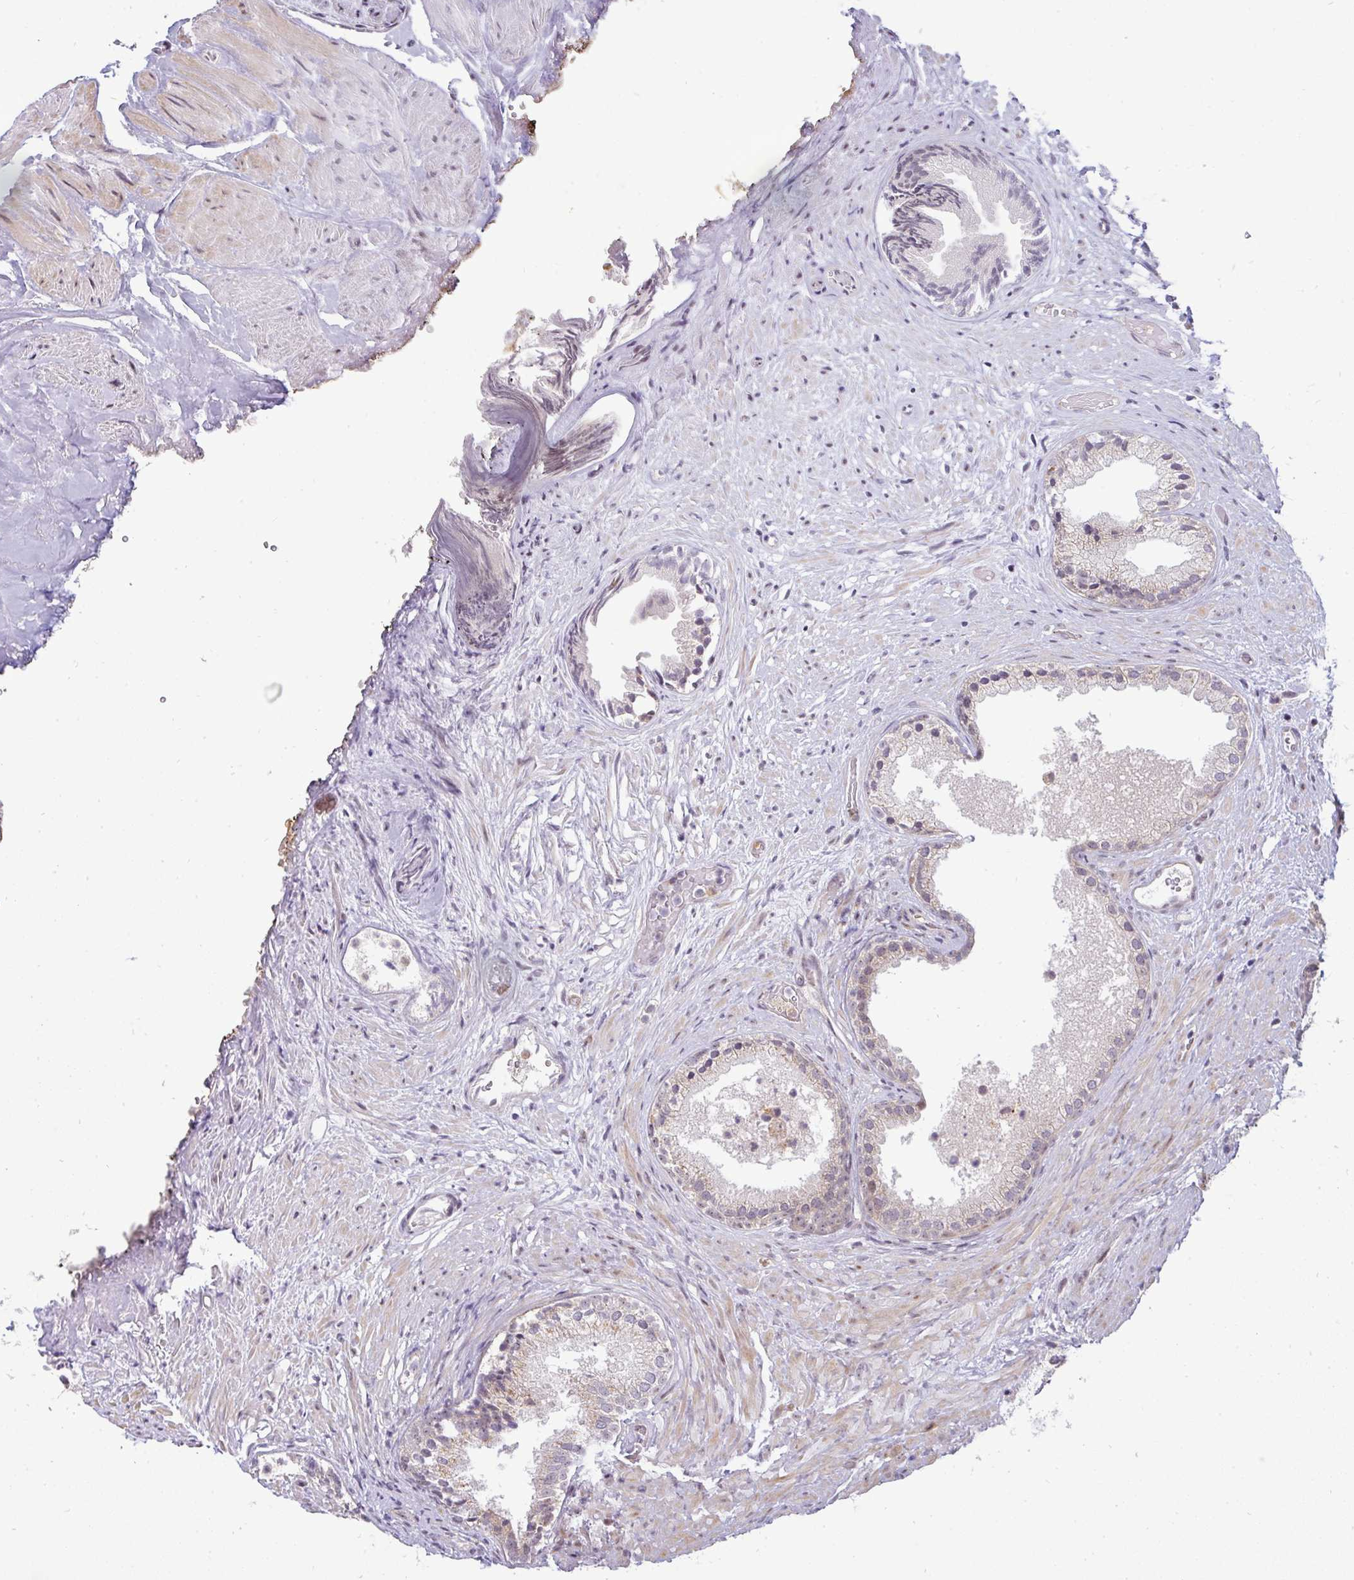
{"staining": {"intensity": "moderate", "quantity": "25%-75%", "location": "cytoplasmic/membranous,nuclear"}, "tissue": "prostate", "cell_type": "Glandular cells", "image_type": "normal", "snomed": [{"axis": "morphology", "description": "Normal tissue, NOS"}, {"axis": "topography", "description": "Prostate"}], "caption": "IHC photomicrograph of benign prostate: prostate stained using IHC shows medium levels of moderate protein expression localized specifically in the cytoplasmic/membranous,nuclear of glandular cells, appearing as a cytoplasmic/membranous,nuclear brown color.", "gene": "MAZ", "patient": {"sex": "male", "age": 76}}